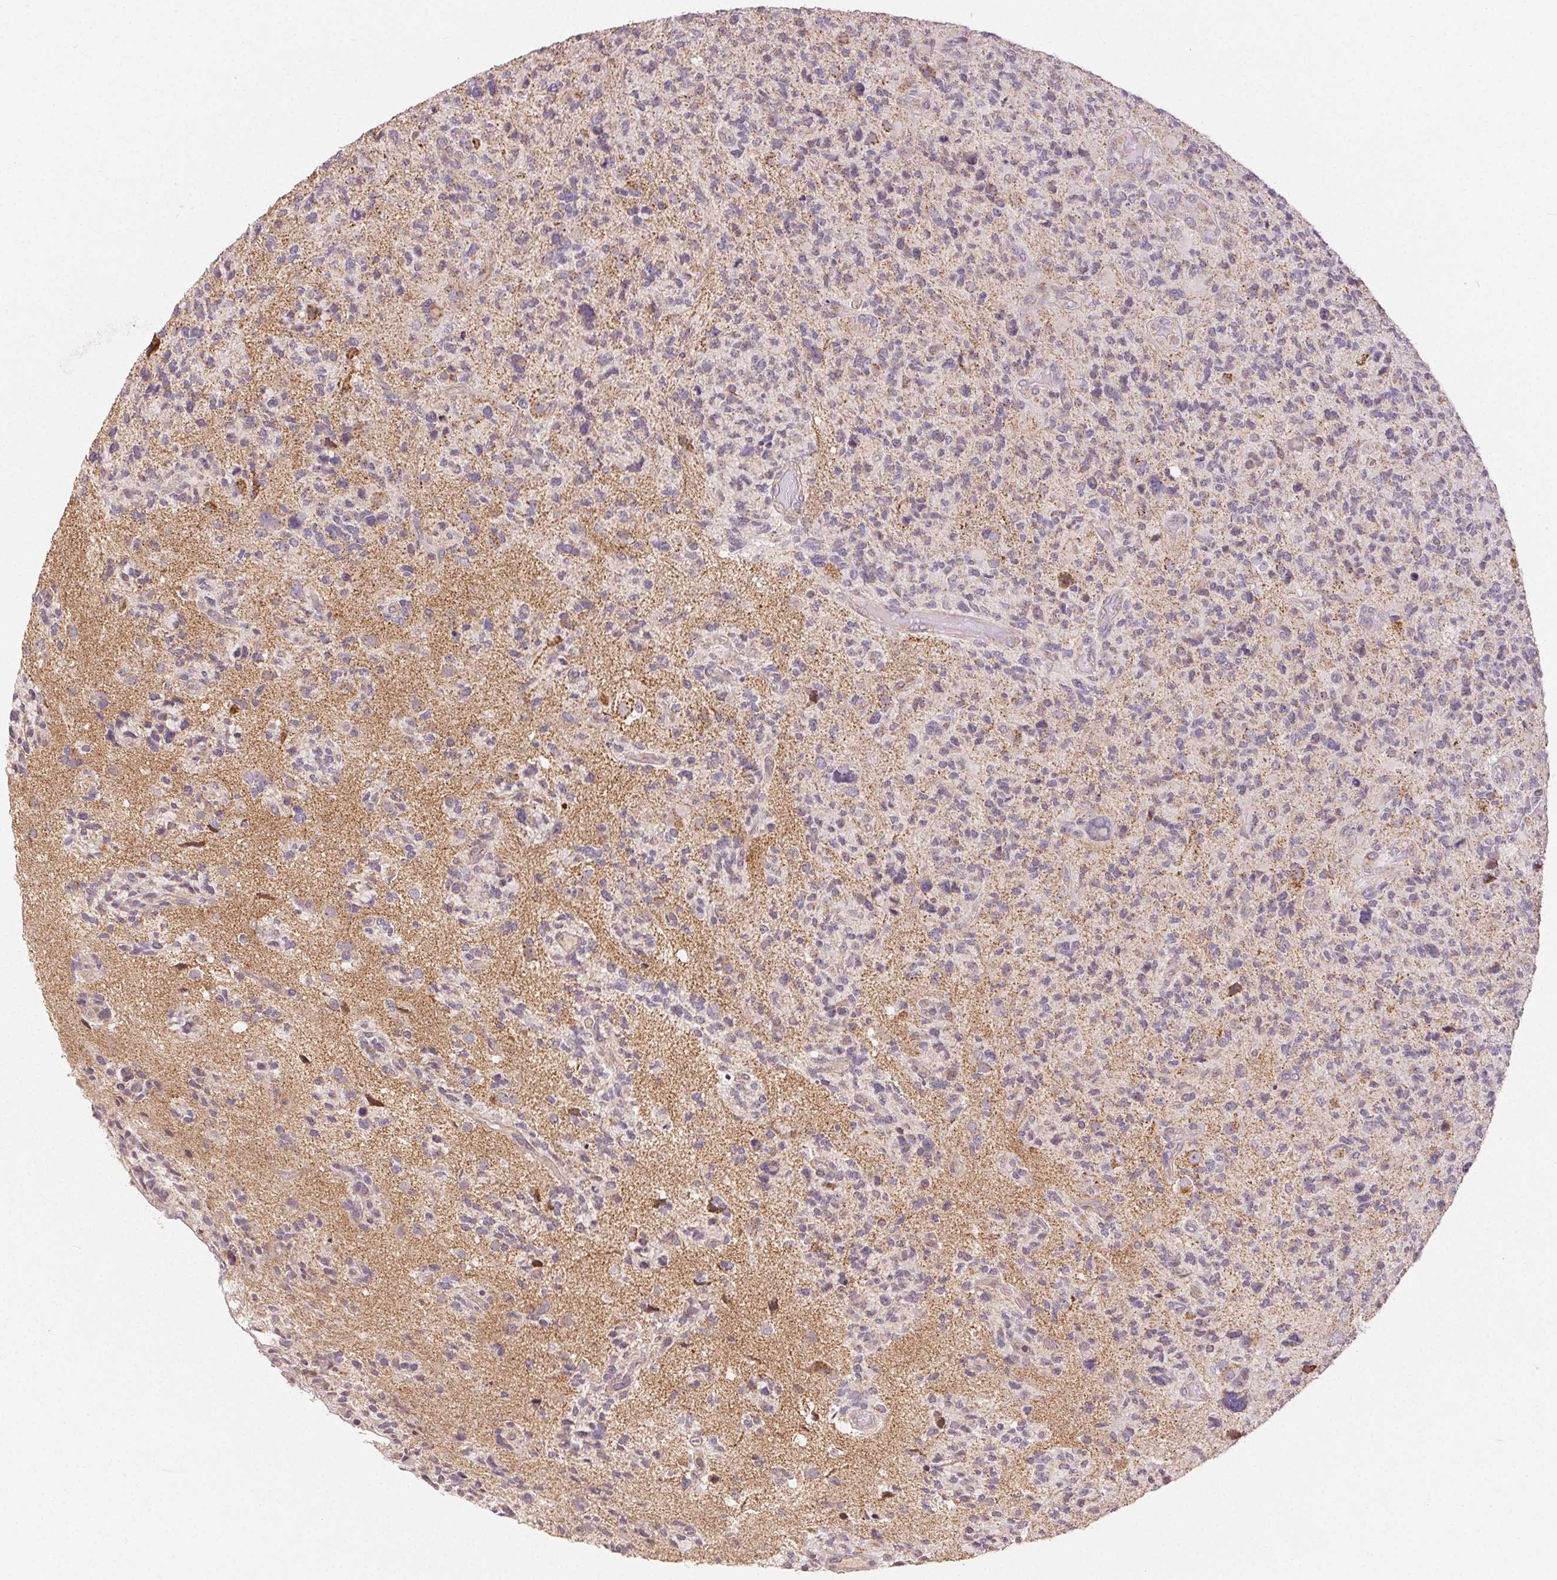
{"staining": {"intensity": "negative", "quantity": "none", "location": "none"}, "tissue": "glioma", "cell_type": "Tumor cells", "image_type": "cancer", "snomed": [{"axis": "morphology", "description": "Glioma, malignant, High grade"}, {"axis": "topography", "description": "Brain"}], "caption": "Protein analysis of malignant high-grade glioma exhibits no significant staining in tumor cells. The staining was performed using DAB (3,3'-diaminobenzidine) to visualize the protein expression in brown, while the nuclei were stained in blue with hematoxylin (Magnification: 20x).", "gene": "CLASP1", "patient": {"sex": "female", "age": 71}}